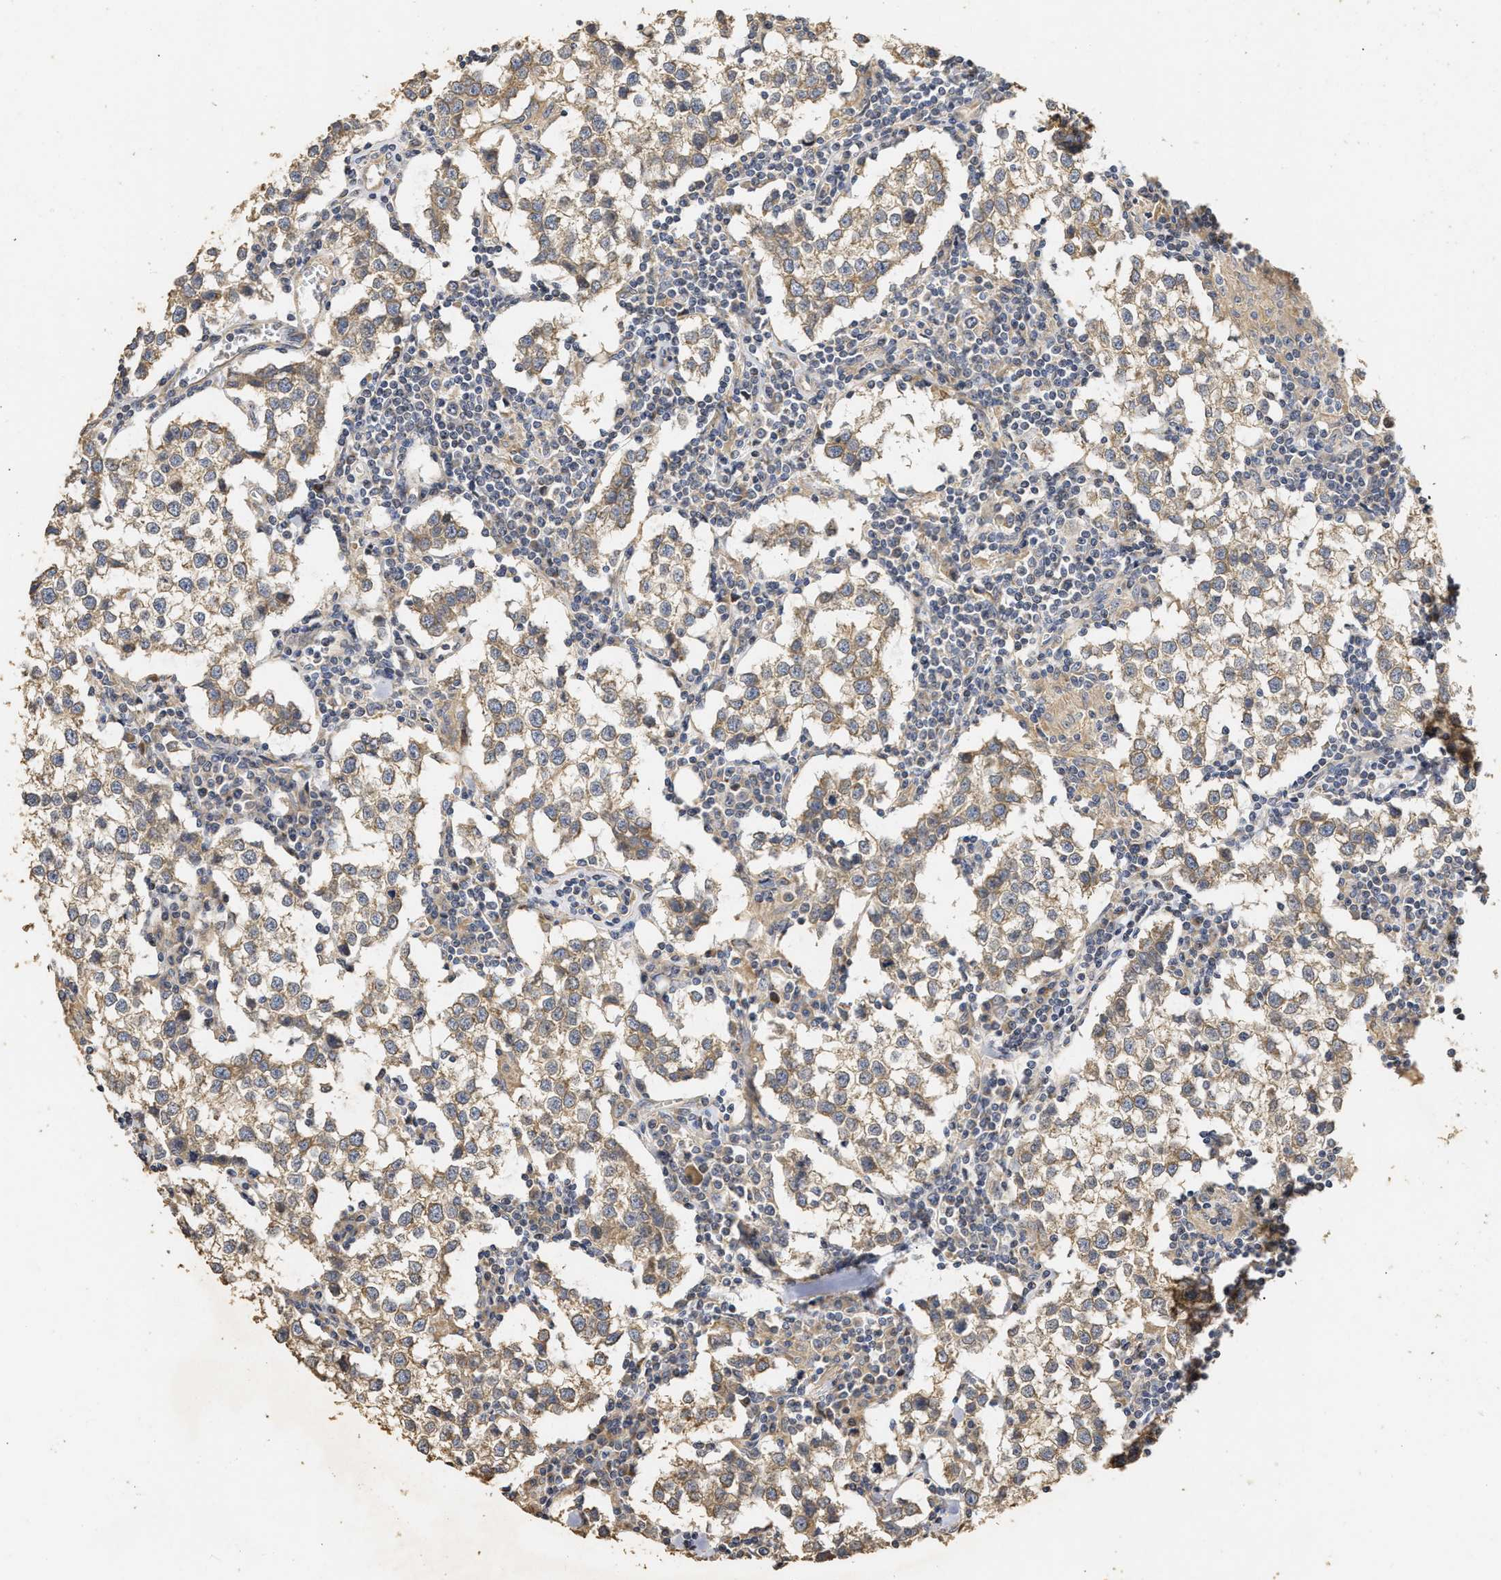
{"staining": {"intensity": "weak", "quantity": "<25%", "location": "cytoplasmic/membranous"}, "tissue": "testis cancer", "cell_type": "Tumor cells", "image_type": "cancer", "snomed": [{"axis": "morphology", "description": "Seminoma, NOS"}, {"axis": "morphology", "description": "Carcinoma, Embryonal, NOS"}, {"axis": "topography", "description": "Testis"}], "caption": "This is an immunohistochemistry micrograph of human testis cancer. There is no positivity in tumor cells.", "gene": "NAV1", "patient": {"sex": "male", "age": 36}}